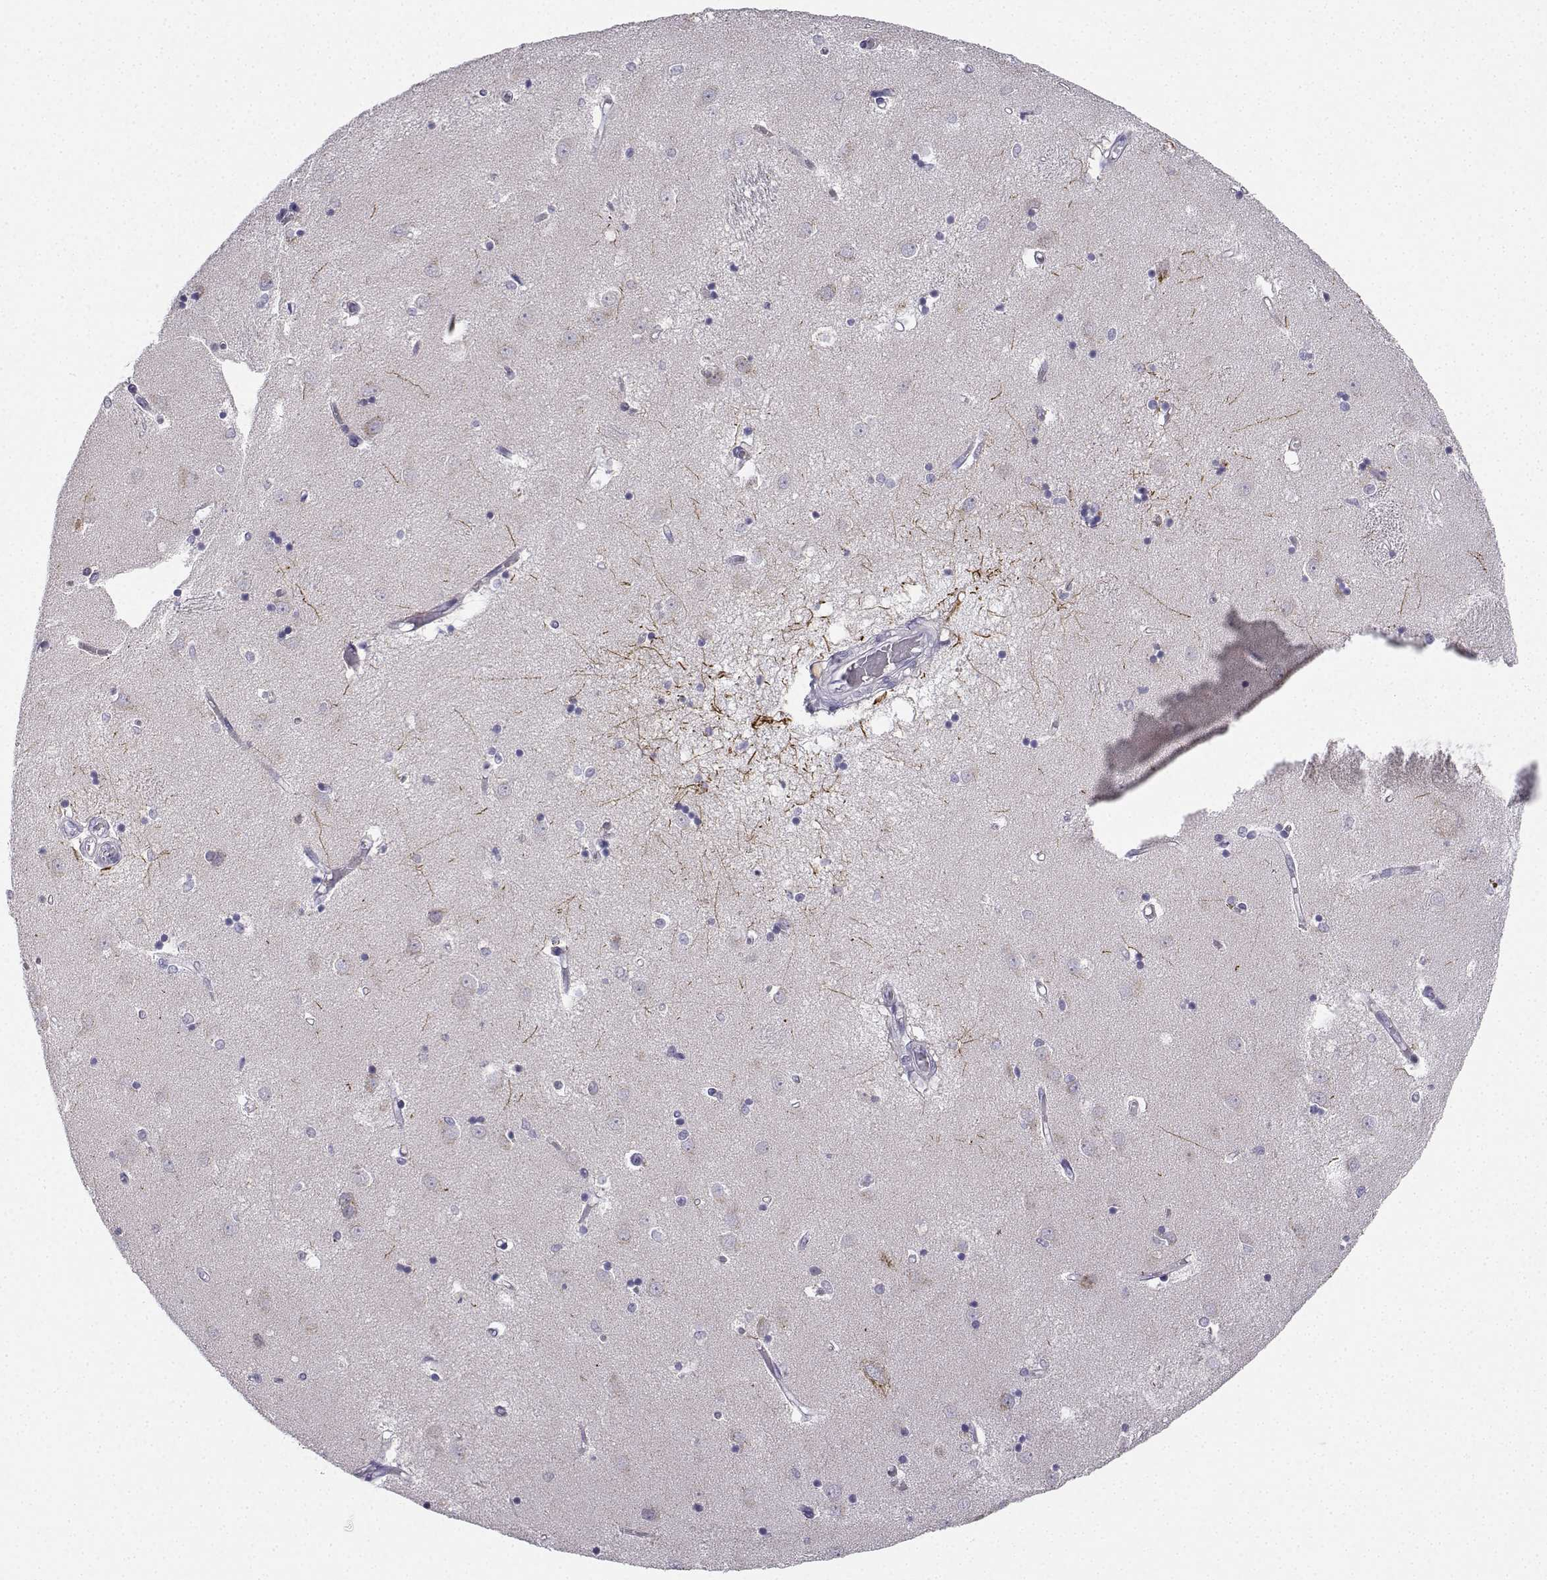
{"staining": {"intensity": "negative", "quantity": "none", "location": "none"}, "tissue": "caudate", "cell_type": "Glial cells", "image_type": "normal", "snomed": [{"axis": "morphology", "description": "Normal tissue, NOS"}, {"axis": "topography", "description": "Lateral ventricle wall"}], "caption": "IHC of normal caudate demonstrates no positivity in glial cells. (DAB (3,3'-diaminobenzidine) IHC, high magnification).", "gene": "CALY", "patient": {"sex": "male", "age": 54}}